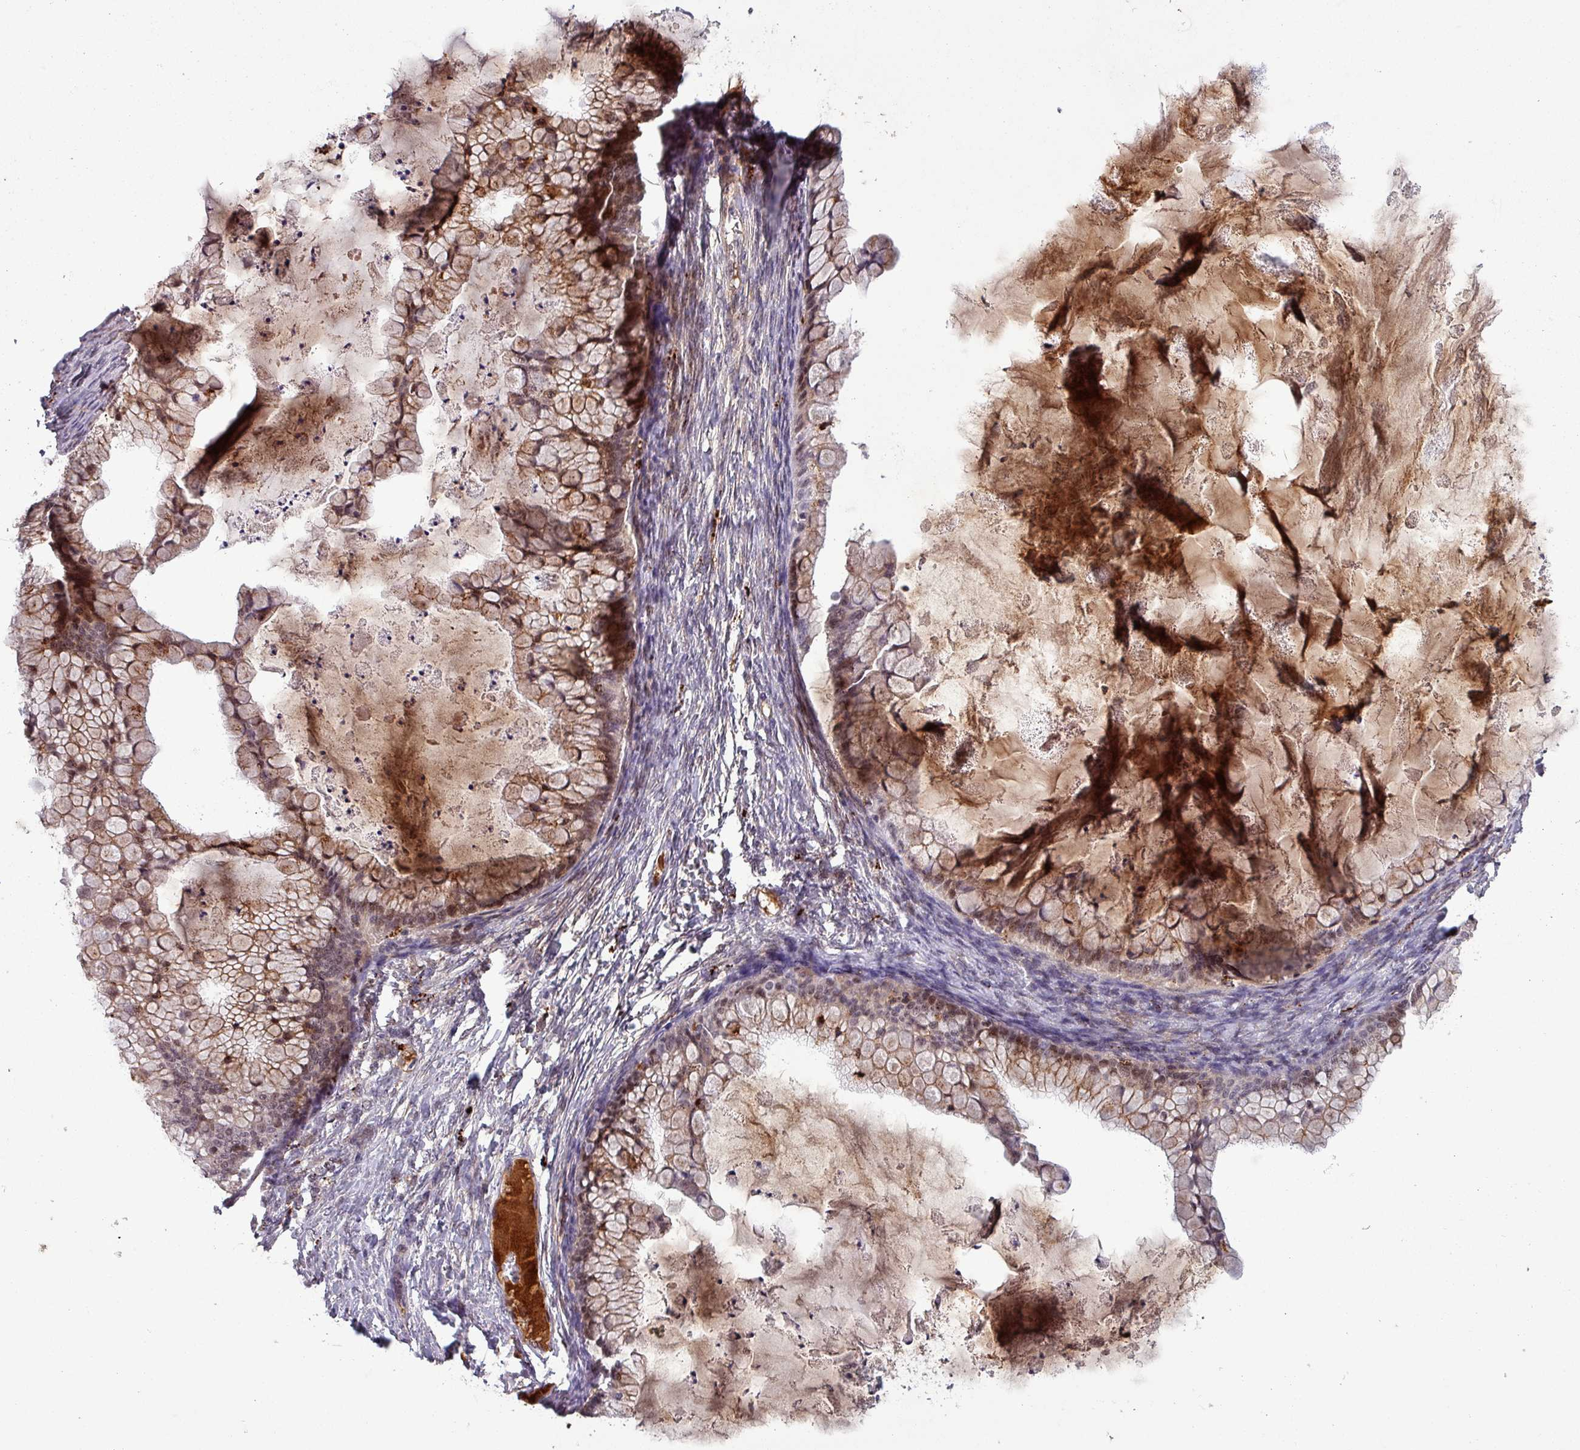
{"staining": {"intensity": "moderate", "quantity": ">75%", "location": "cytoplasmic/membranous,nuclear"}, "tissue": "ovarian cancer", "cell_type": "Tumor cells", "image_type": "cancer", "snomed": [{"axis": "morphology", "description": "Cystadenocarcinoma, mucinous, NOS"}, {"axis": "topography", "description": "Ovary"}], "caption": "DAB immunohistochemical staining of mucinous cystadenocarcinoma (ovarian) displays moderate cytoplasmic/membranous and nuclear protein positivity in approximately >75% of tumor cells.", "gene": "PUS1", "patient": {"sex": "female", "age": 35}}